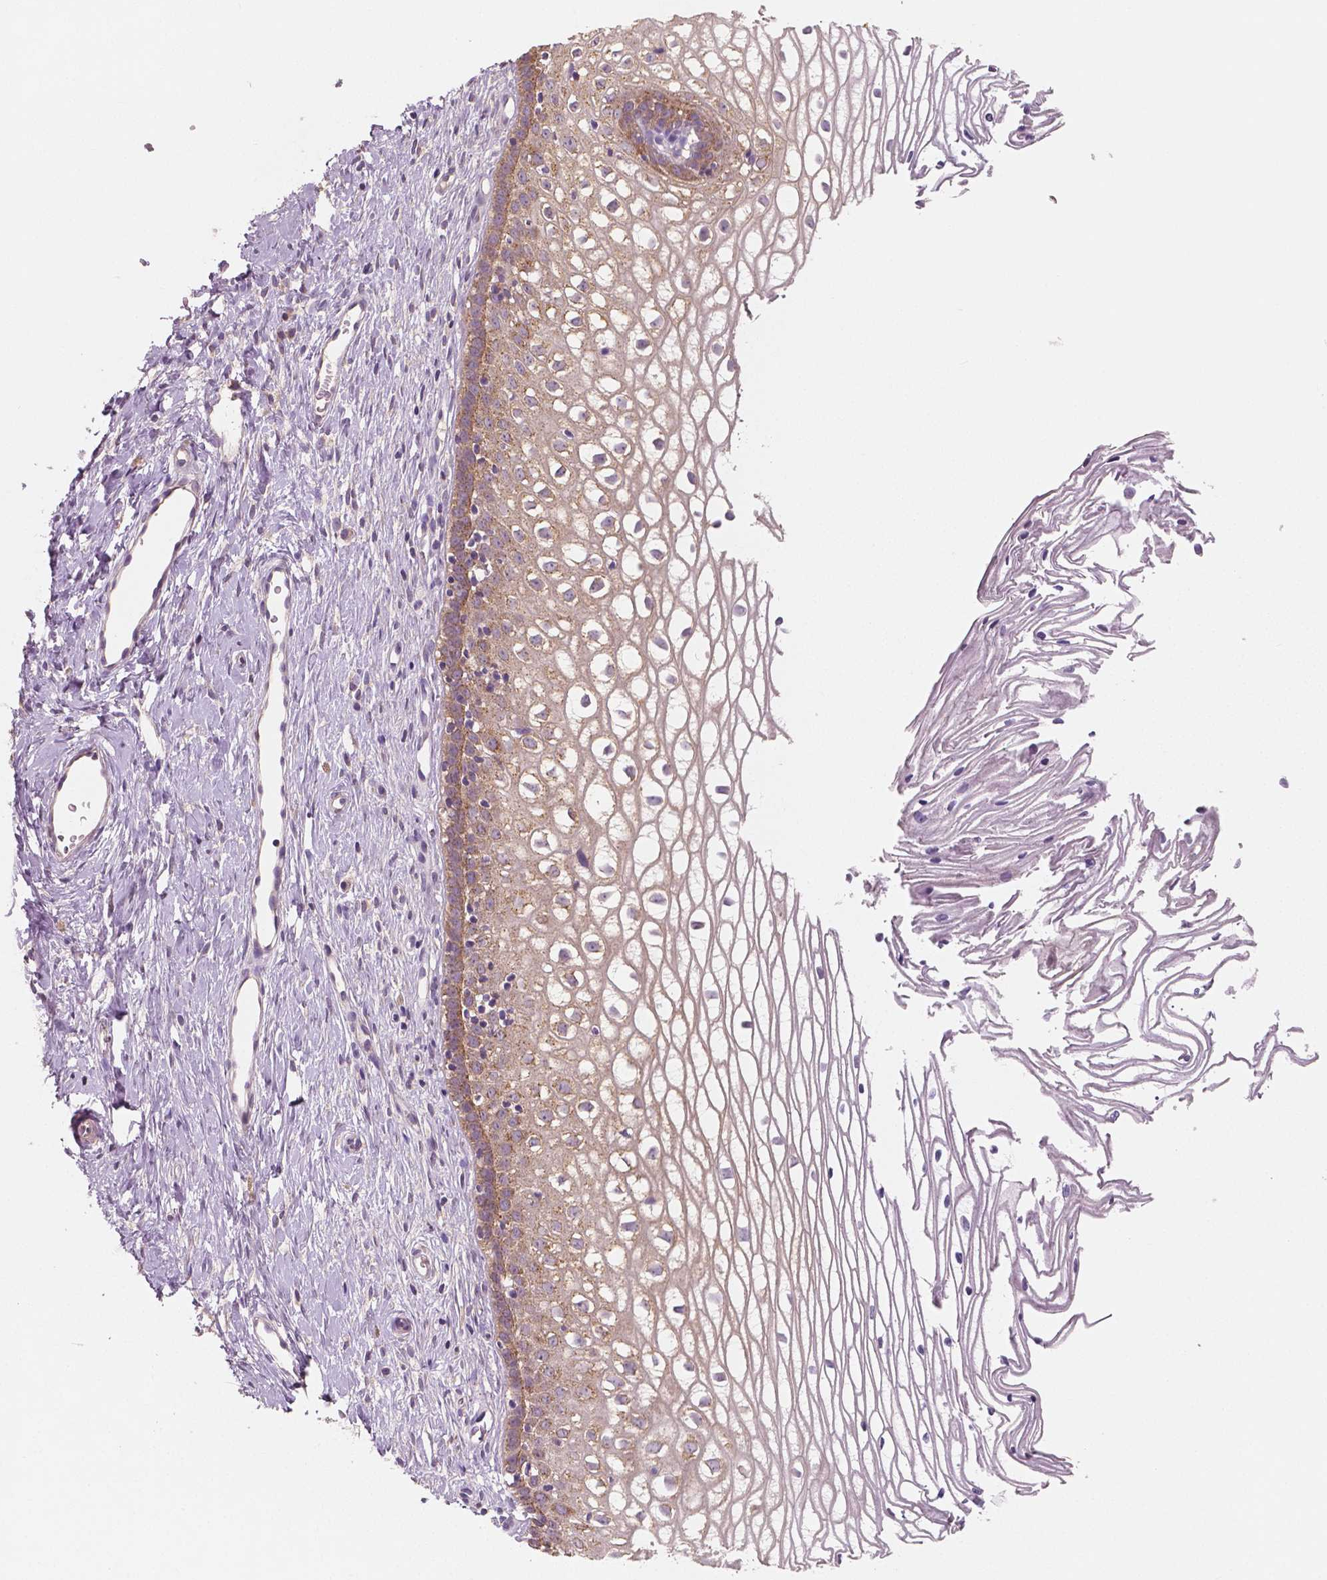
{"staining": {"intensity": "negative", "quantity": "none", "location": "none"}, "tissue": "cervix", "cell_type": "Glandular cells", "image_type": "normal", "snomed": [{"axis": "morphology", "description": "Normal tissue, NOS"}, {"axis": "topography", "description": "Cervix"}], "caption": "A high-resolution histopathology image shows immunohistochemistry (IHC) staining of benign cervix, which reveals no significant positivity in glandular cells.", "gene": "LSM14B", "patient": {"sex": "female", "age": 40}}